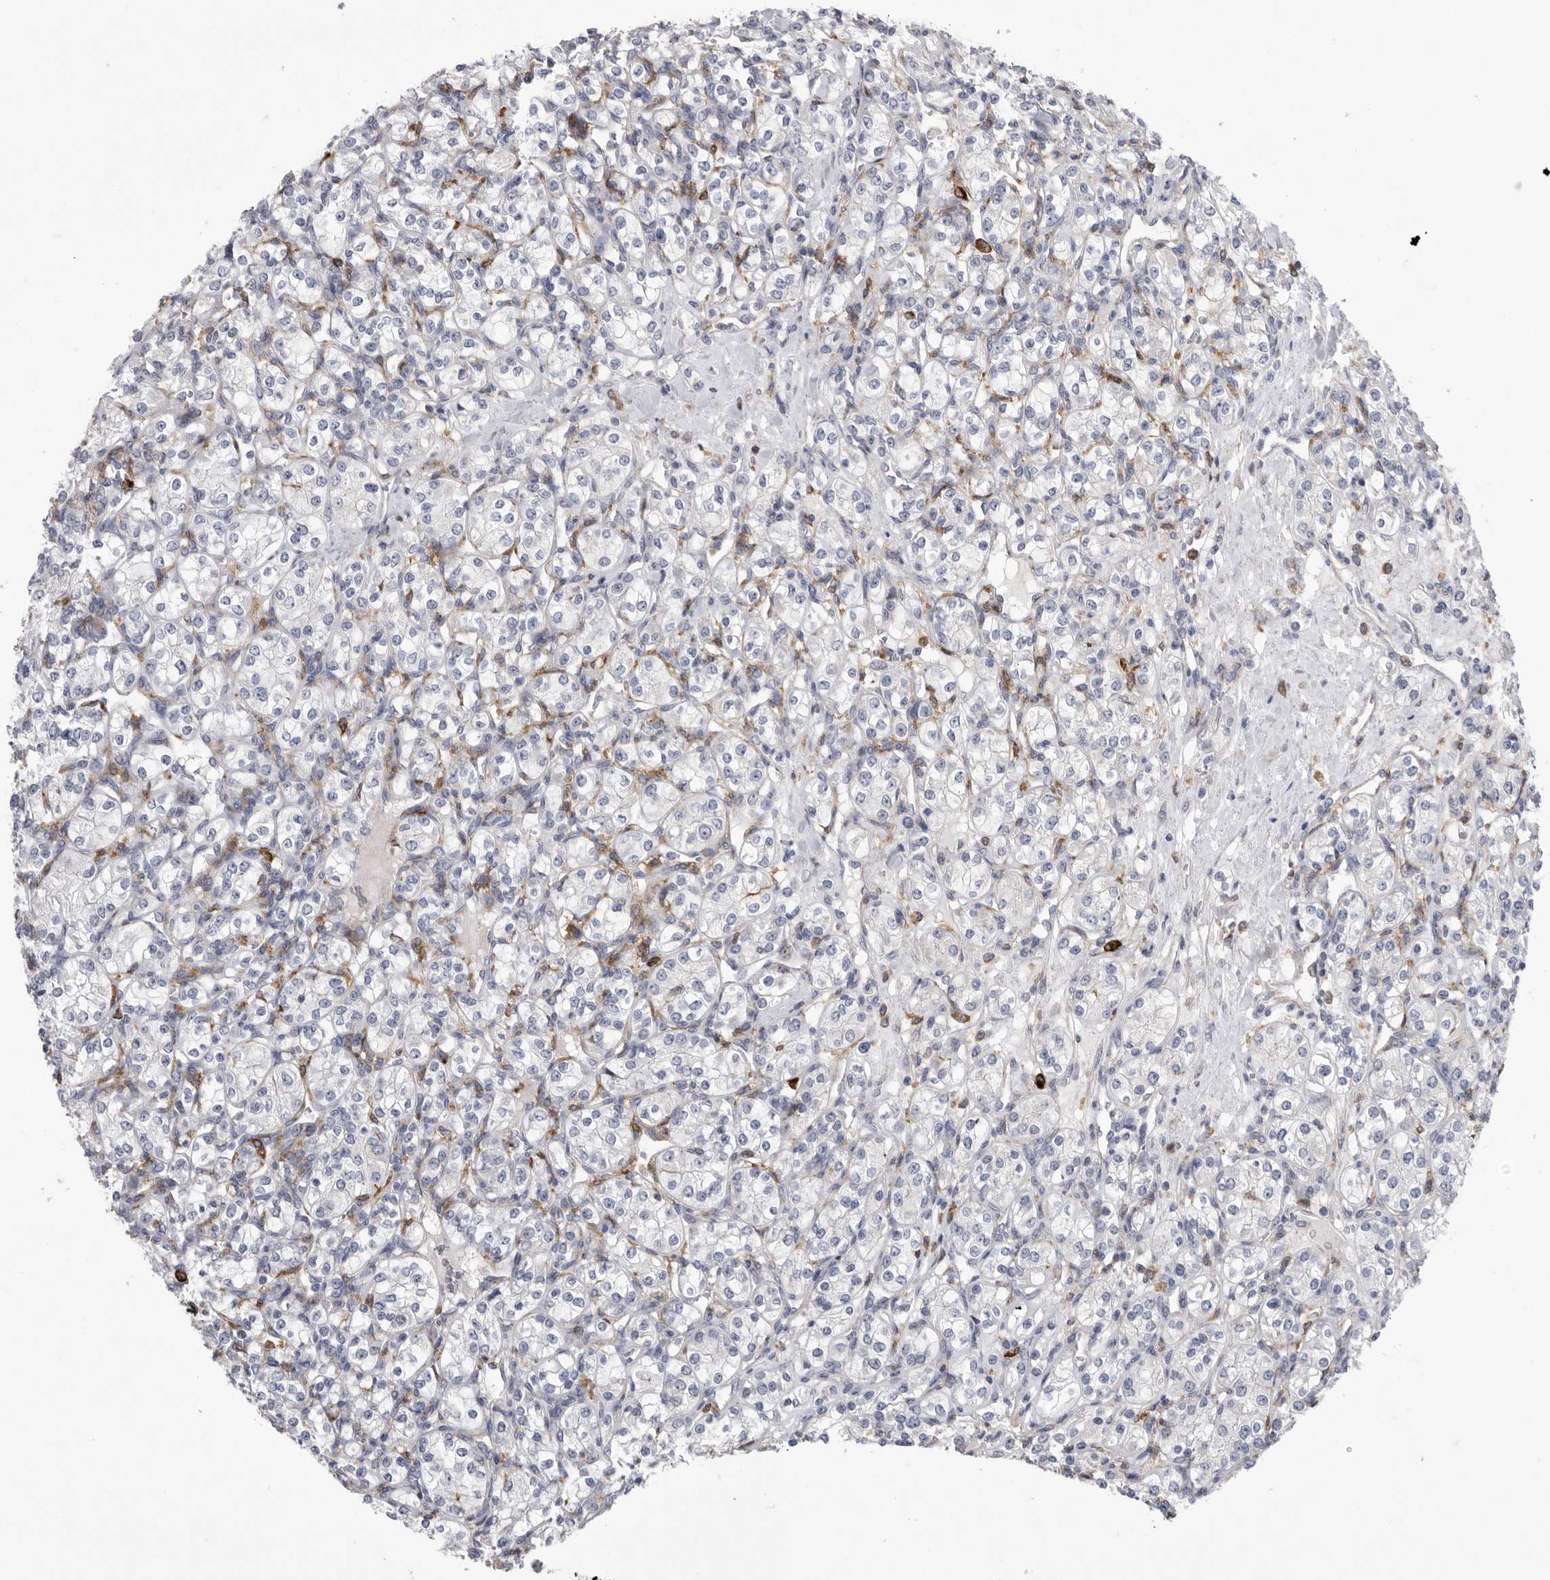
{"staining": {"intensity": "negative", "quantity": "none", "location": "none"}, "tissue": "renal cancer", "cell_type": "Tumor cells", "image_type": "cancer", "snomed": [{"axis": "morphology", "description": "Adenocarcinoma, NOS"}, {"axis": "topography", "description": "Kidney"}], "caption": "IHC micrograph of neoplastic tissue: human renal cancer stained with DAB (3,3'-diaminobenzidine) reveals no significant protein expression in tumor cells.", "gene": "SIGLEC10", "patient": {"sex": "male", "age": 77}}